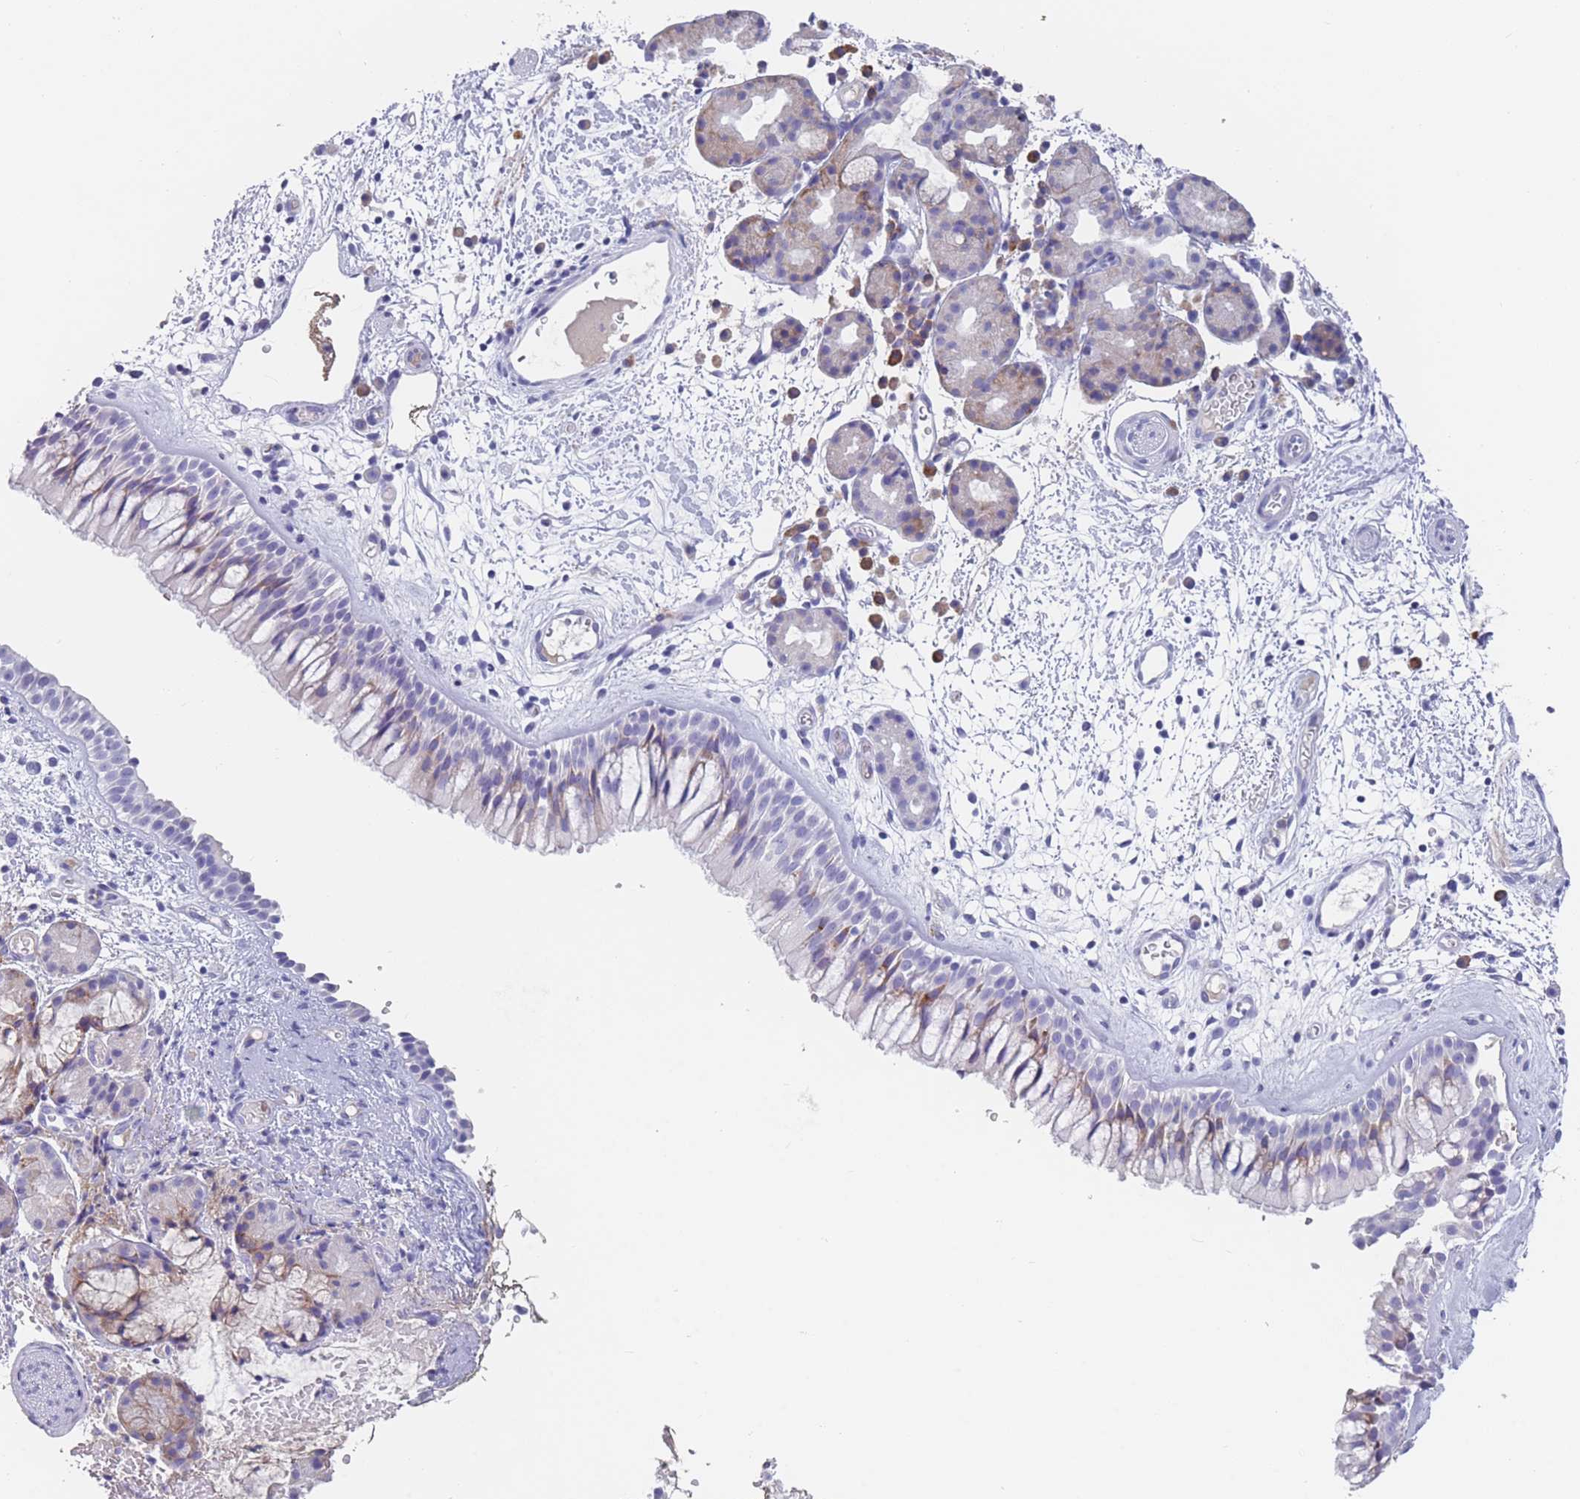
{"staining": {"intensity": "weak", "quantity": "<25%", "location": "cytoplasmic/membranous"}, "tissue": "nasopharynx", "cell_type": "Respiratory epithelial cells", "image_type": "normal", "snomed": [{"axis": "morphology", "description": "Normal tissue, NOS"}, {"axis": "topography", "description": "Nasopharynx"}], "caption": "This is an immunohistochemistry (IHC) photomicrograph of benign nasopharynx. There is no positivity in respiratory epithelial cells.", "gene": "ST8SIA5", "patient": {"sex": "male", "age": 65}}